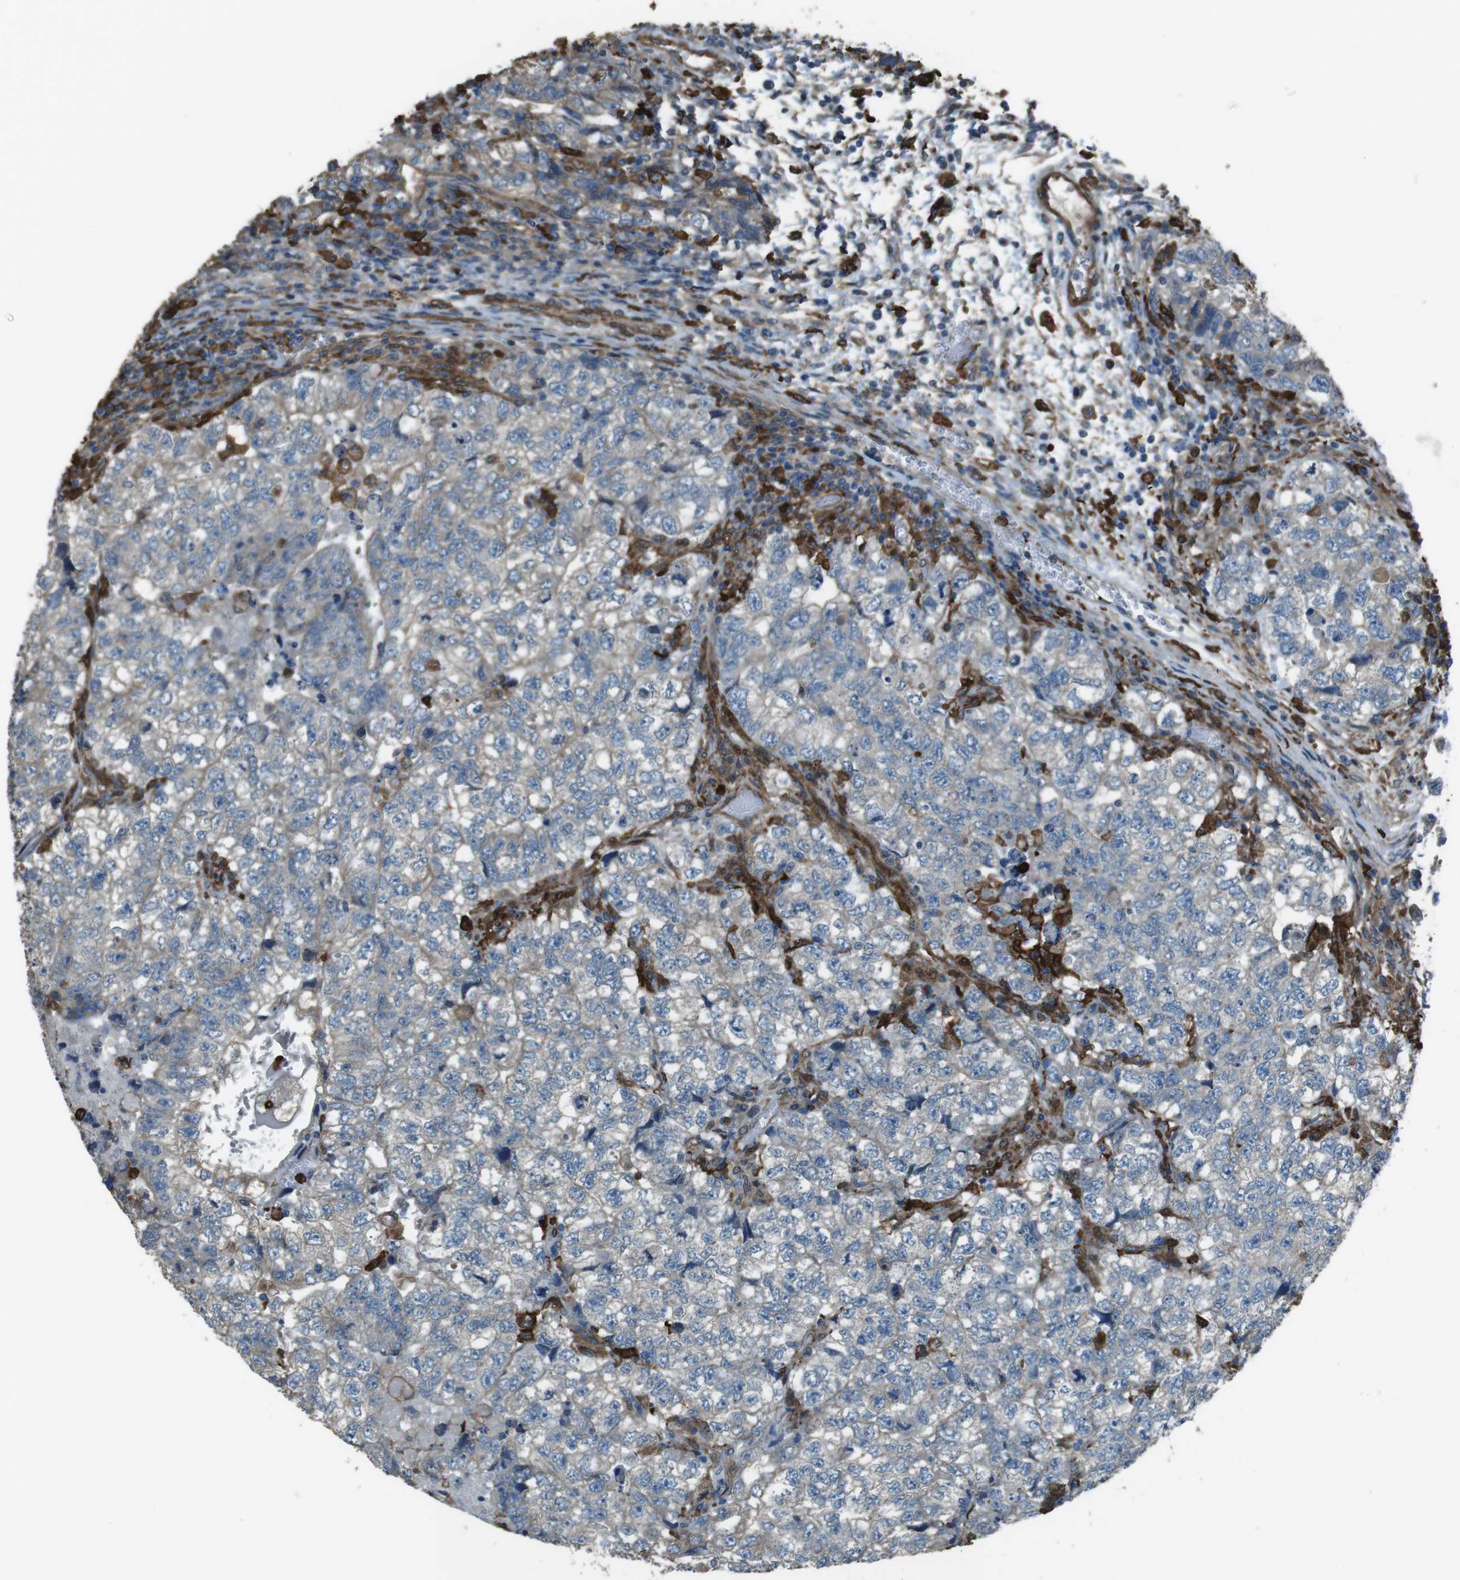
{"staining": {"intensity": "weak", "quantity": "<25%", "location": "cytoplasmic/membranous"}, "tissue": "testis cancer", "cell_type": "Tumor cells", "image_type": "cancer", "snomed": [{"axis": "morphology", "description": "Carcinoma, Embryonal, NOS"}, {"axis": "topography", "description": "Testis"}], "caption": "This histopathology image is of testis cancer (embryonal carcinoma) stained with immunohistochemistry to label a protein in brown with the nuclei are counter-stained blue. There is no positivity in tumor cells.", "gene": "SFT2D1", "patient": {"sex": "male", "age": 36}}